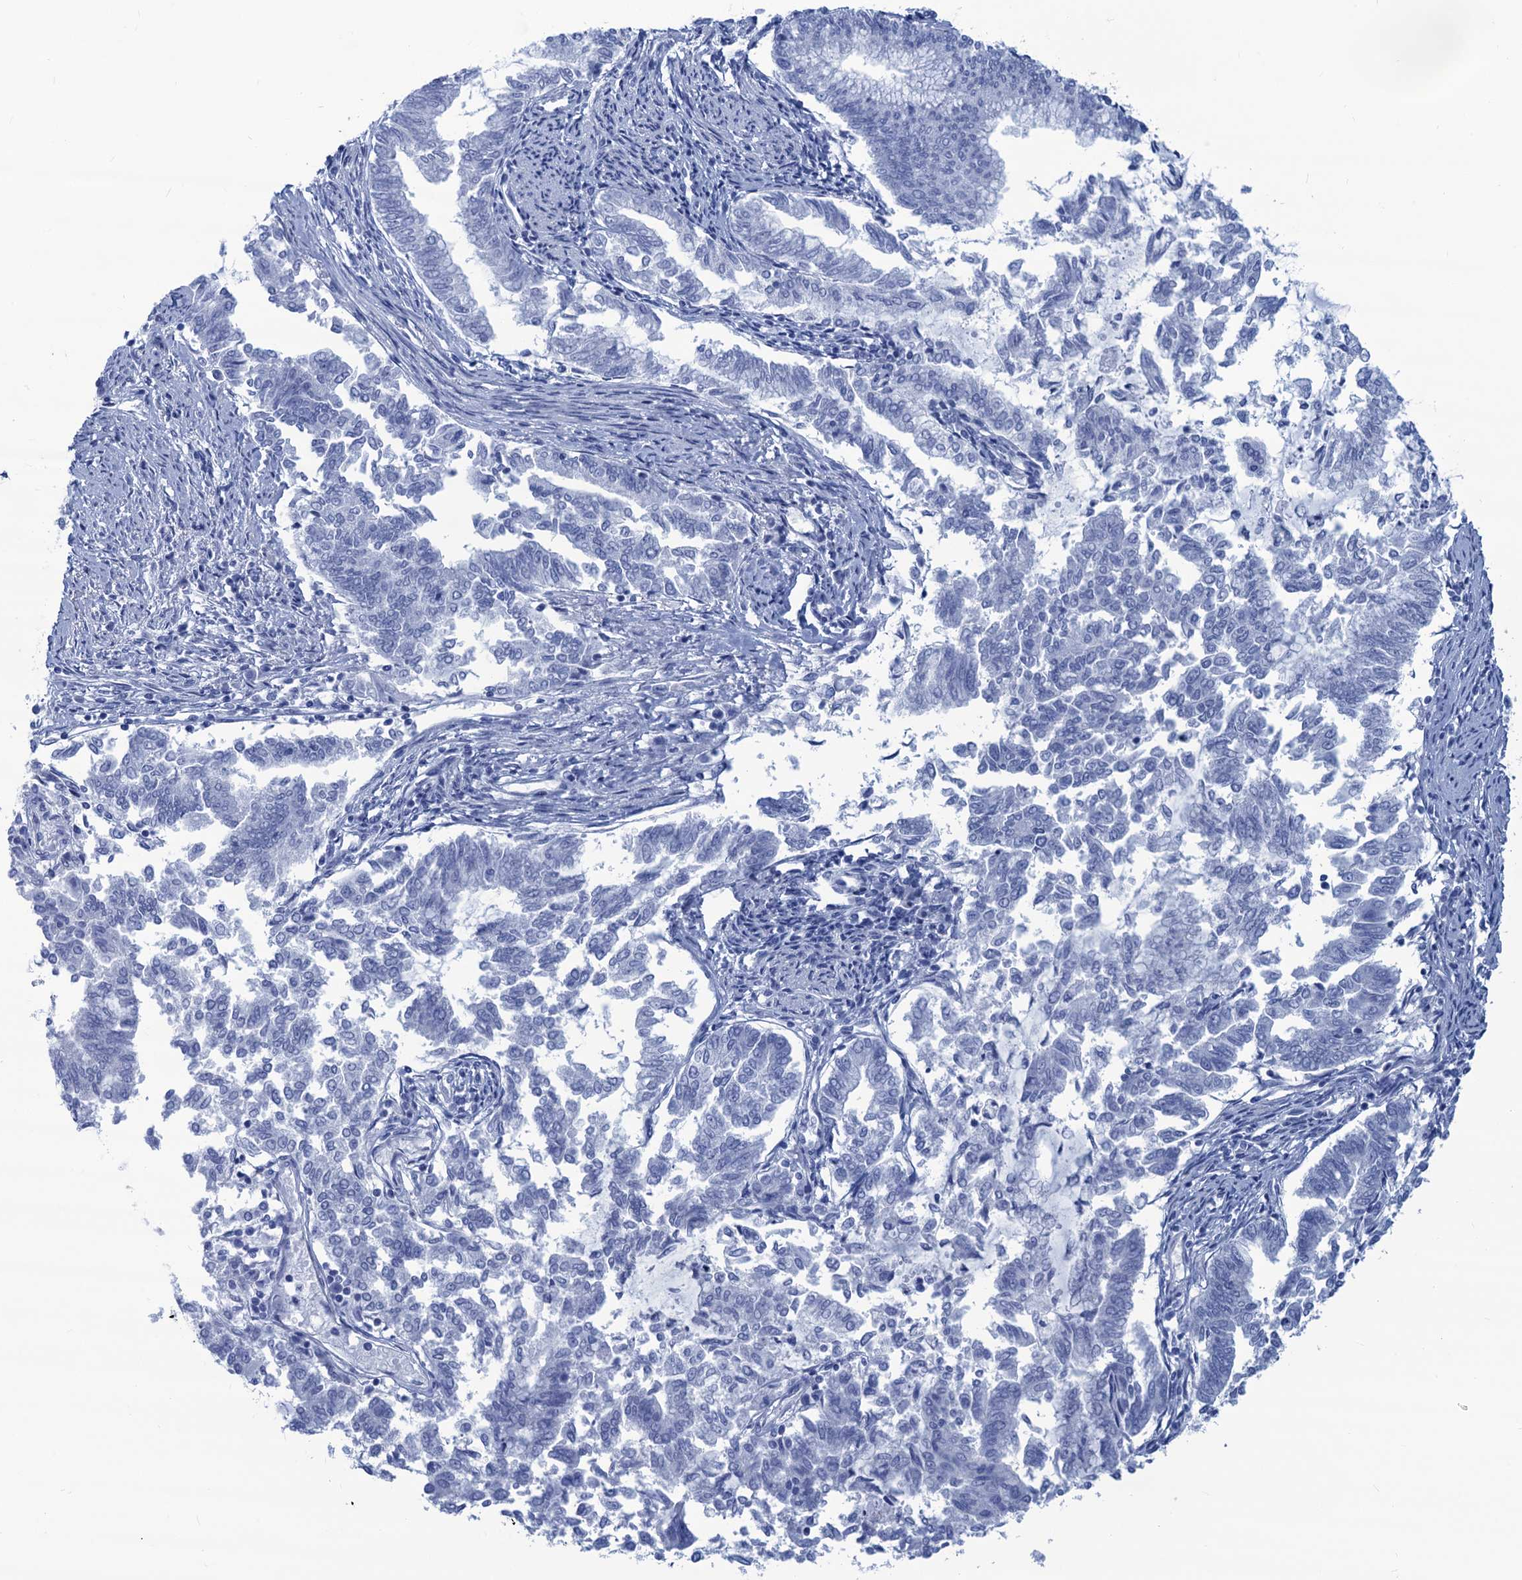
{"staining": {"intensity": "negative", "quantity": "none", "location": "none"}, "tissue": "endometrial cancer", "cell_type": "Tumor cells", "image_type": "cancer", "snomed": [{"axis": "morphology", "description": "Adenocarcinoma, NOS"}, {"axis": "topography", "description": "Endometrium"}], "caption": "This is an immunohistochemistry image of human endometrial adenocarcinoma. There is no expression in tumor cells.", "gene": "CABYR", "patient": {"sex": "female", "age": 79}}